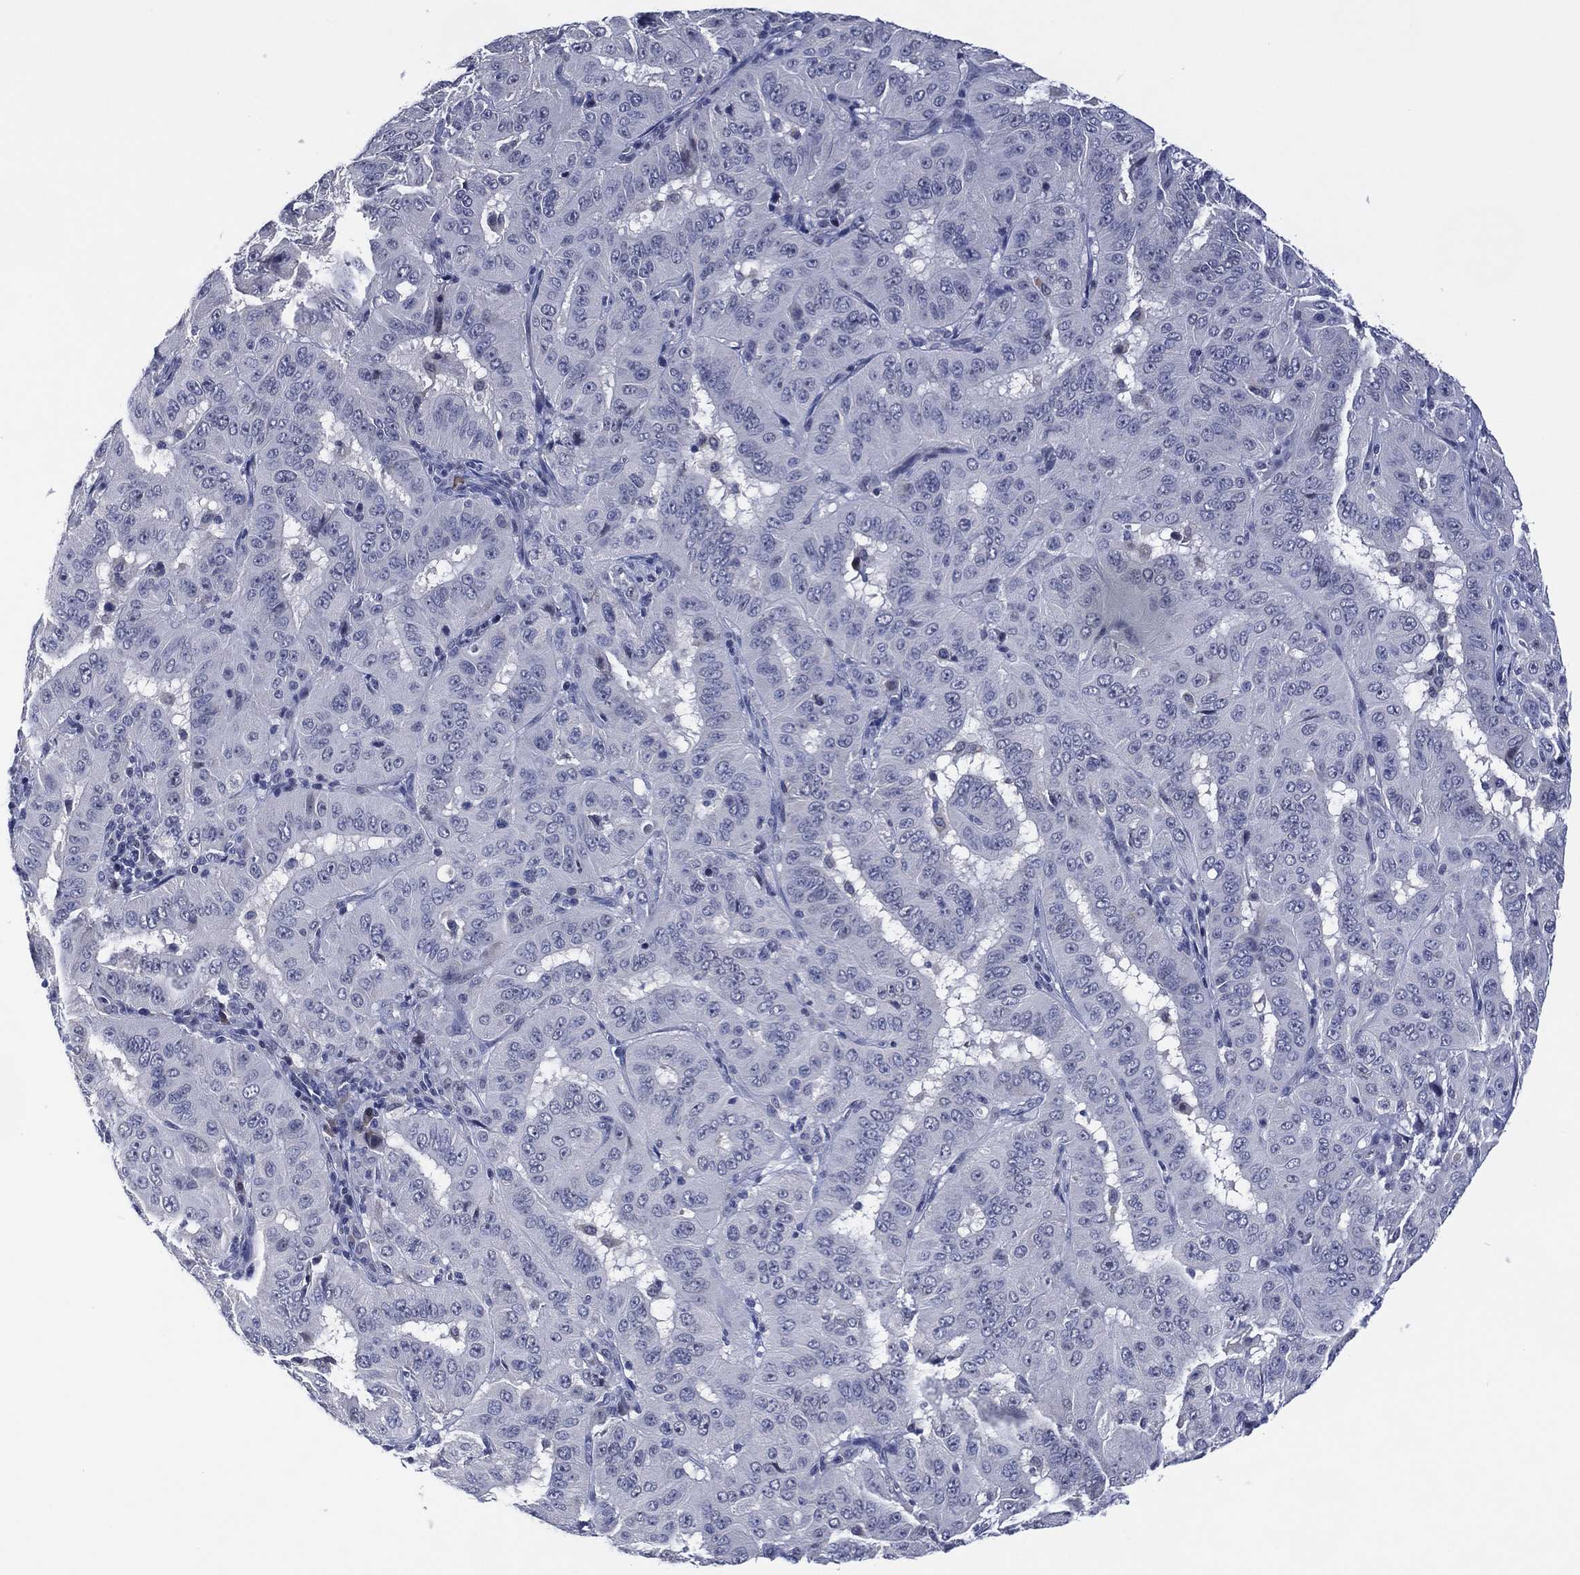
{"staining": {"intensity": "negative", "quantity": "none", "location": "none"}, "tissue": "pancreatic cancer", "cell_type": "Tumor cells", "image_type": "cancer", "snomed": [{"axis": "morphology", "description": "Adenocarcinoma, NOS"}, {"axis": "topography", "description": "Pancreas"}], "caption": "Immunohistochemical staining of pancreatic cancer (adenocarcinoma) reveals no significant expression in tumor cells. The staining is performed using DAB brown chromogen with nuclei counter-stained in using hematoxylin.", "gene": "USP26", "patient": {"sex": "male", "age": 63}}